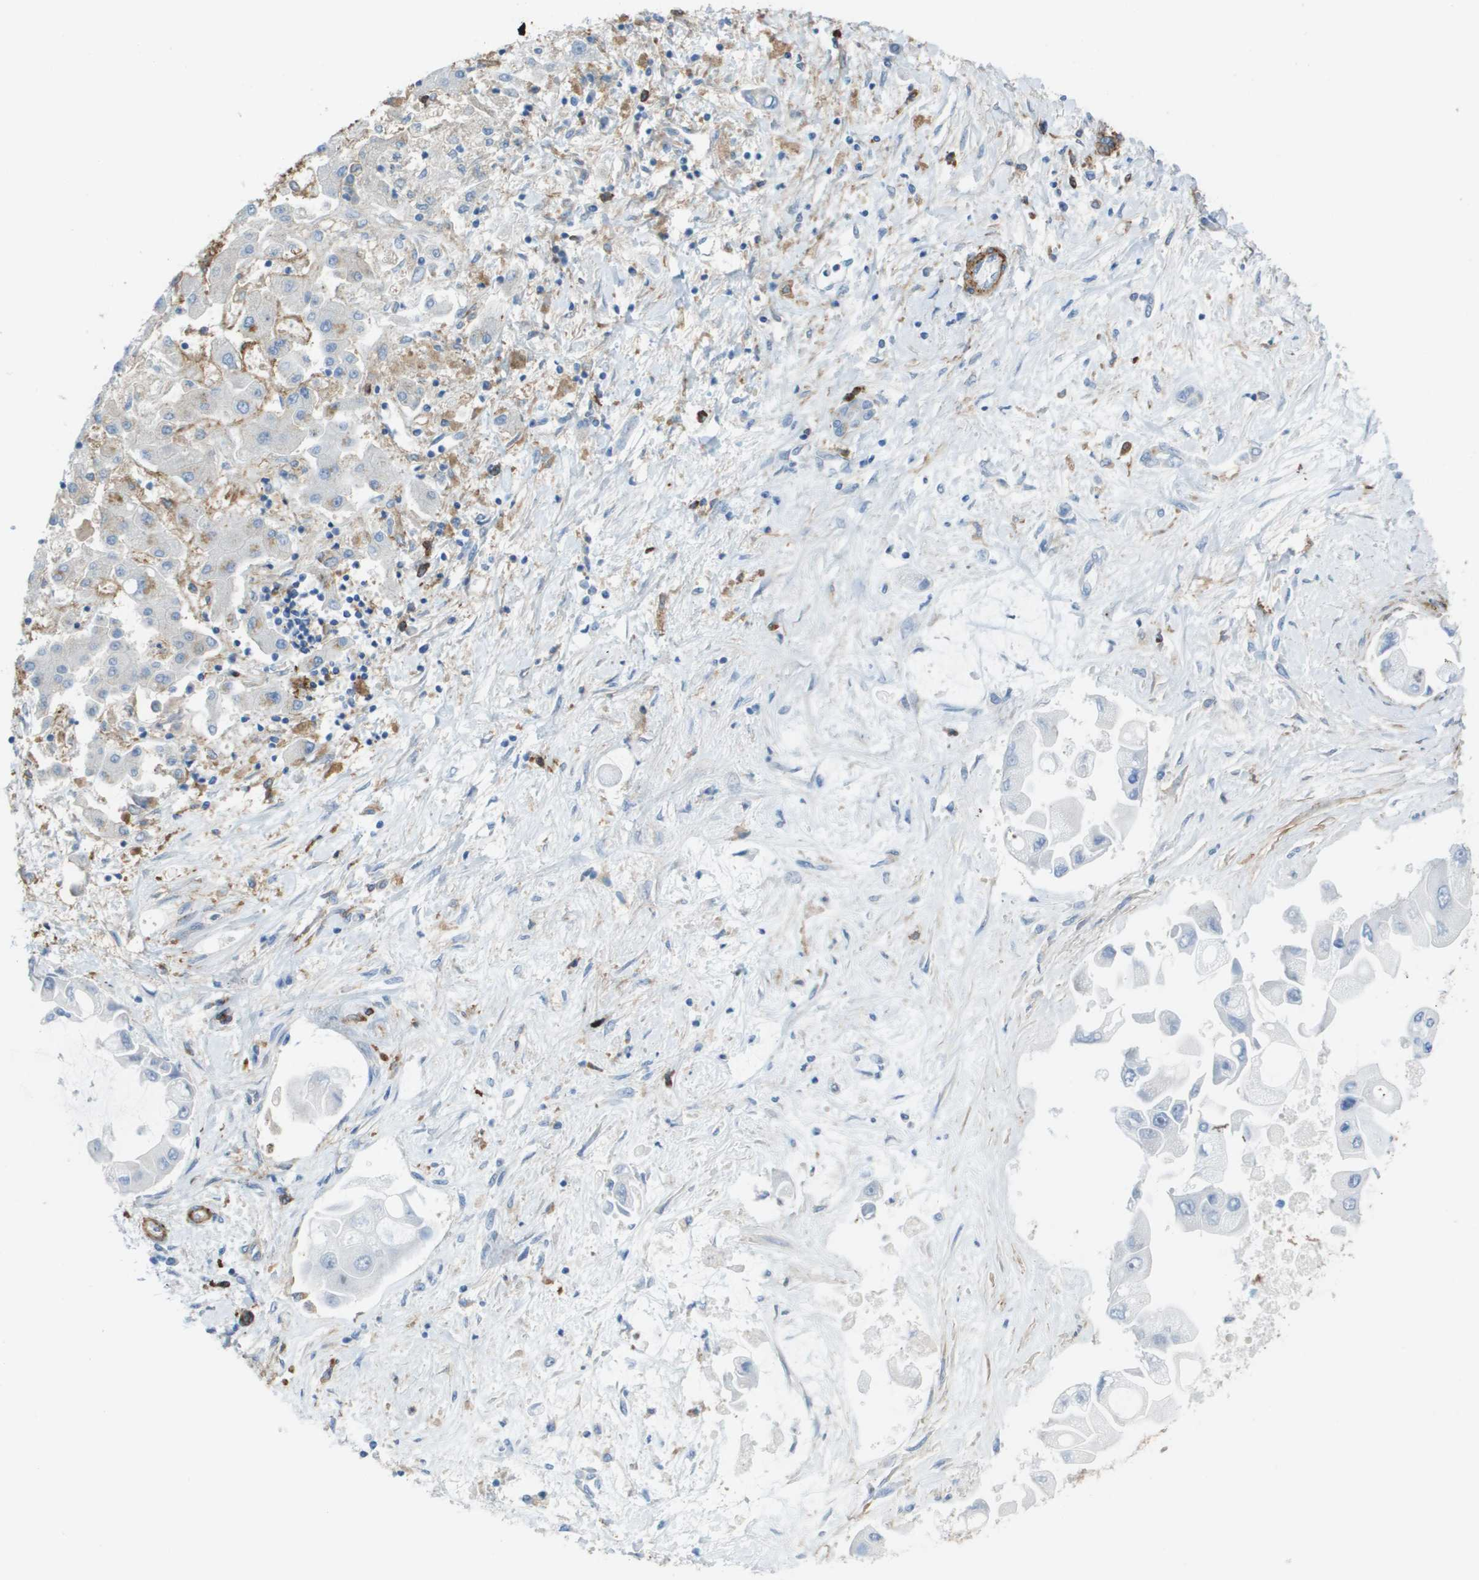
{"staining": {"intensity": "negative", "quantity": "none", "location": "none"}, "tissue": "liver cancer", "cell_type": "Tumor cells", "image_type": "cancer", "snomed": [{"axis": "morphology", "description": "Cholangiocarcinoma"}, {"axis": "topography", "description": "Liver"}], "caption": "Cholangiocarcinoma (liver) was stained to show a protein in brown. There is no significant positivity in tumor cells.", "gene": "ZBTB43", "patient": {"sex": "male", "age": 50}}